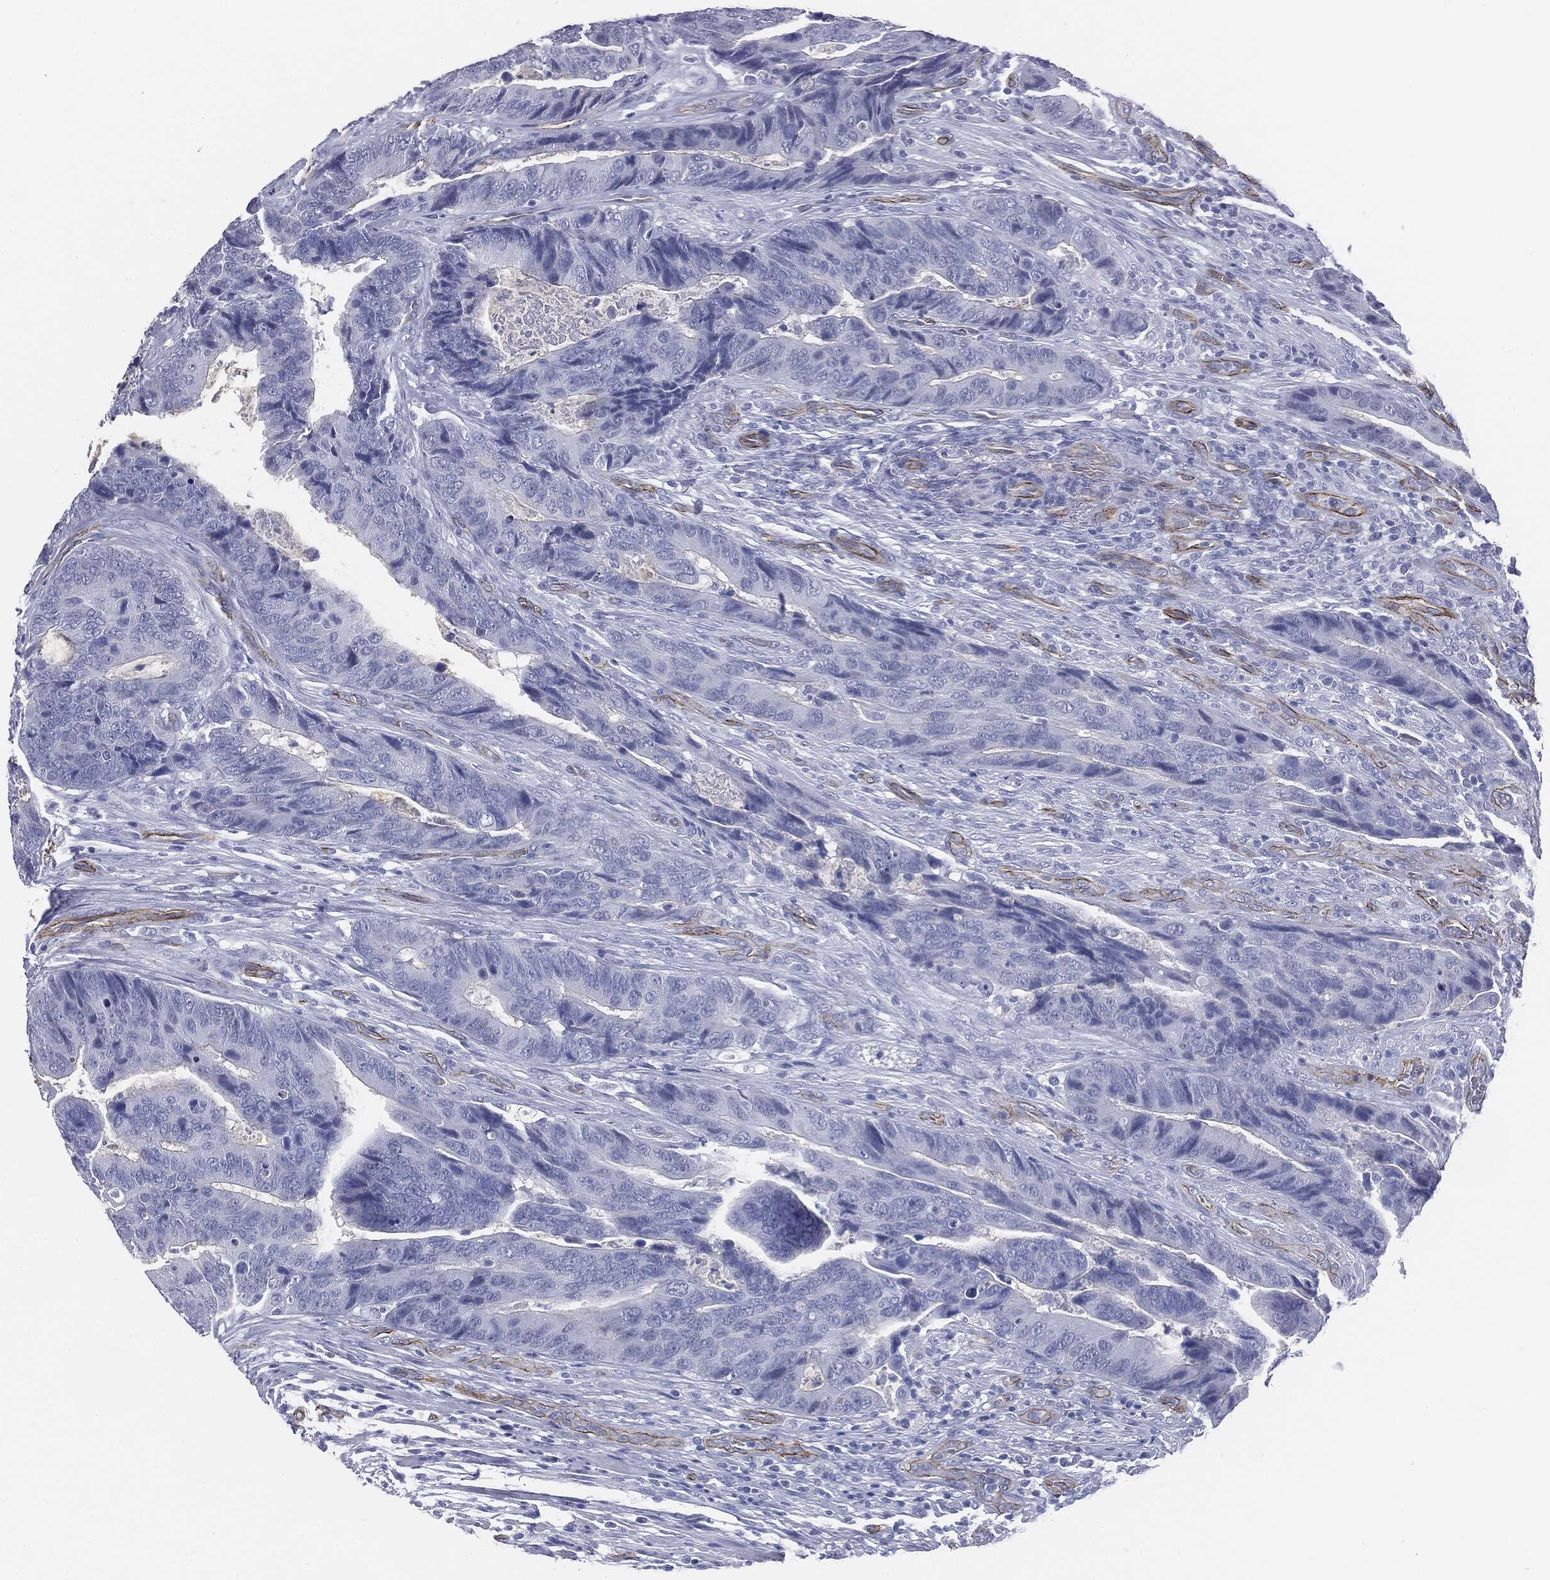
{"staining": {"intensity": "negative", "quantity": "none", "location": "none"}, "tissue": "colorectal cancer", "cell_type": "Tumor cells", "image_type": "cancer", "snomed": [{"axis": "morphology", "description": "Adenocarcinoma, NOS"}, {"axis": "topography", "description": "Colon"}], "caption": "The immunohistochemistry image has no significant staining in tumor cells of colorectal adenocarcinoma tissue.", "gene": "MUC5AC", "patient": {"sex": "female", "age": 56}}